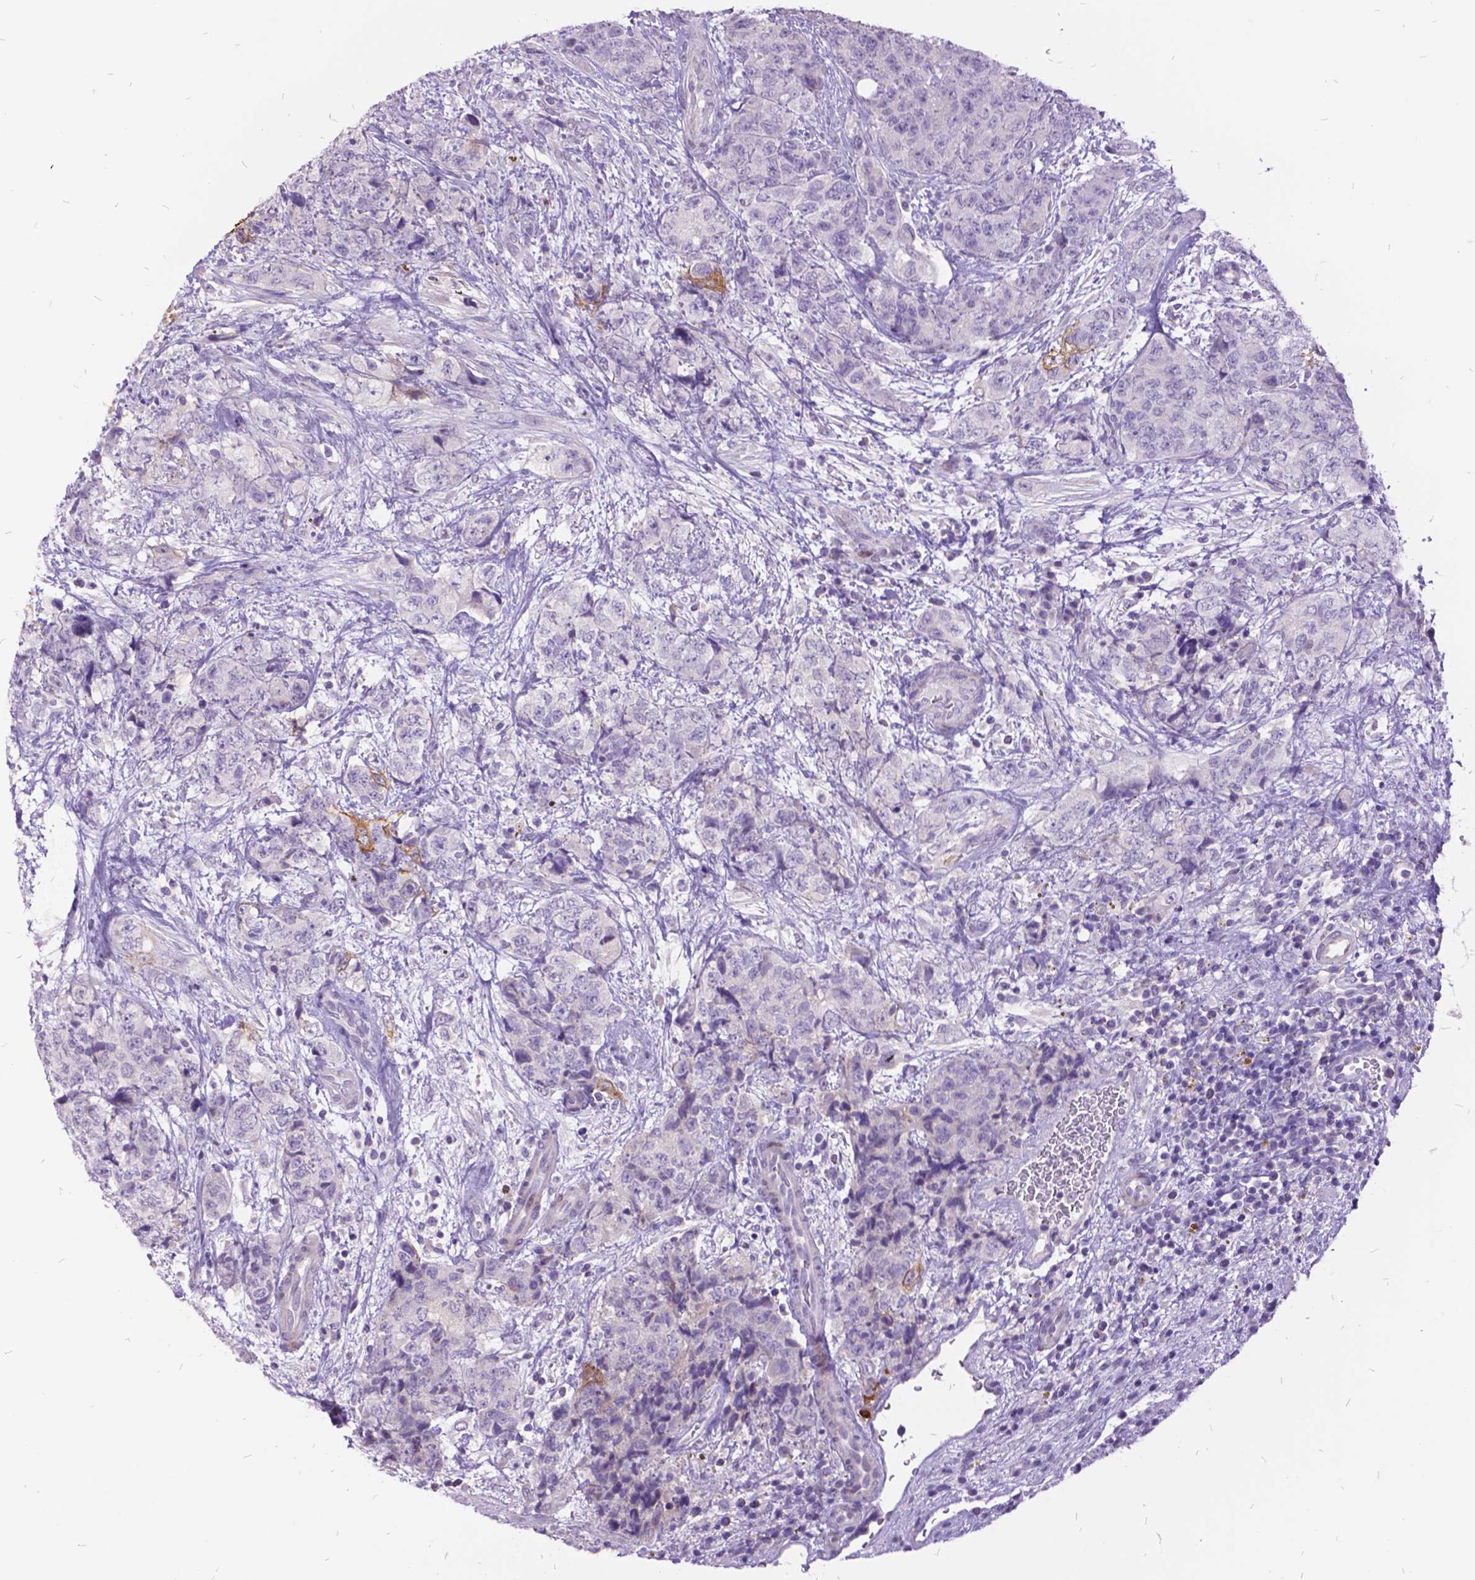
{"staining": {"intensity": "negative", "quantity": "none", "location": "none"}, "tissue": "urothelial cancer", "cell_type": "Tumor cells", "image_type": "cancer", "snomed": [{"axis": "morphology", "description": "Urothelial carcinoma, High grade"}, {"axis": "topography", "description": "Urinary bladder"}], "caption": "This is a image of immunohistochemistry staining of urothelial carcinoma (high-grade), which shows no expression in tumor cells. Brightfield microscopy of immunohistochemistry (IHC) stained with DAB (brown) and hematoxylin (blue), captured at high magnification.", "gene": "ITGB6", "patient": {"sex": "female", "age": 78}}